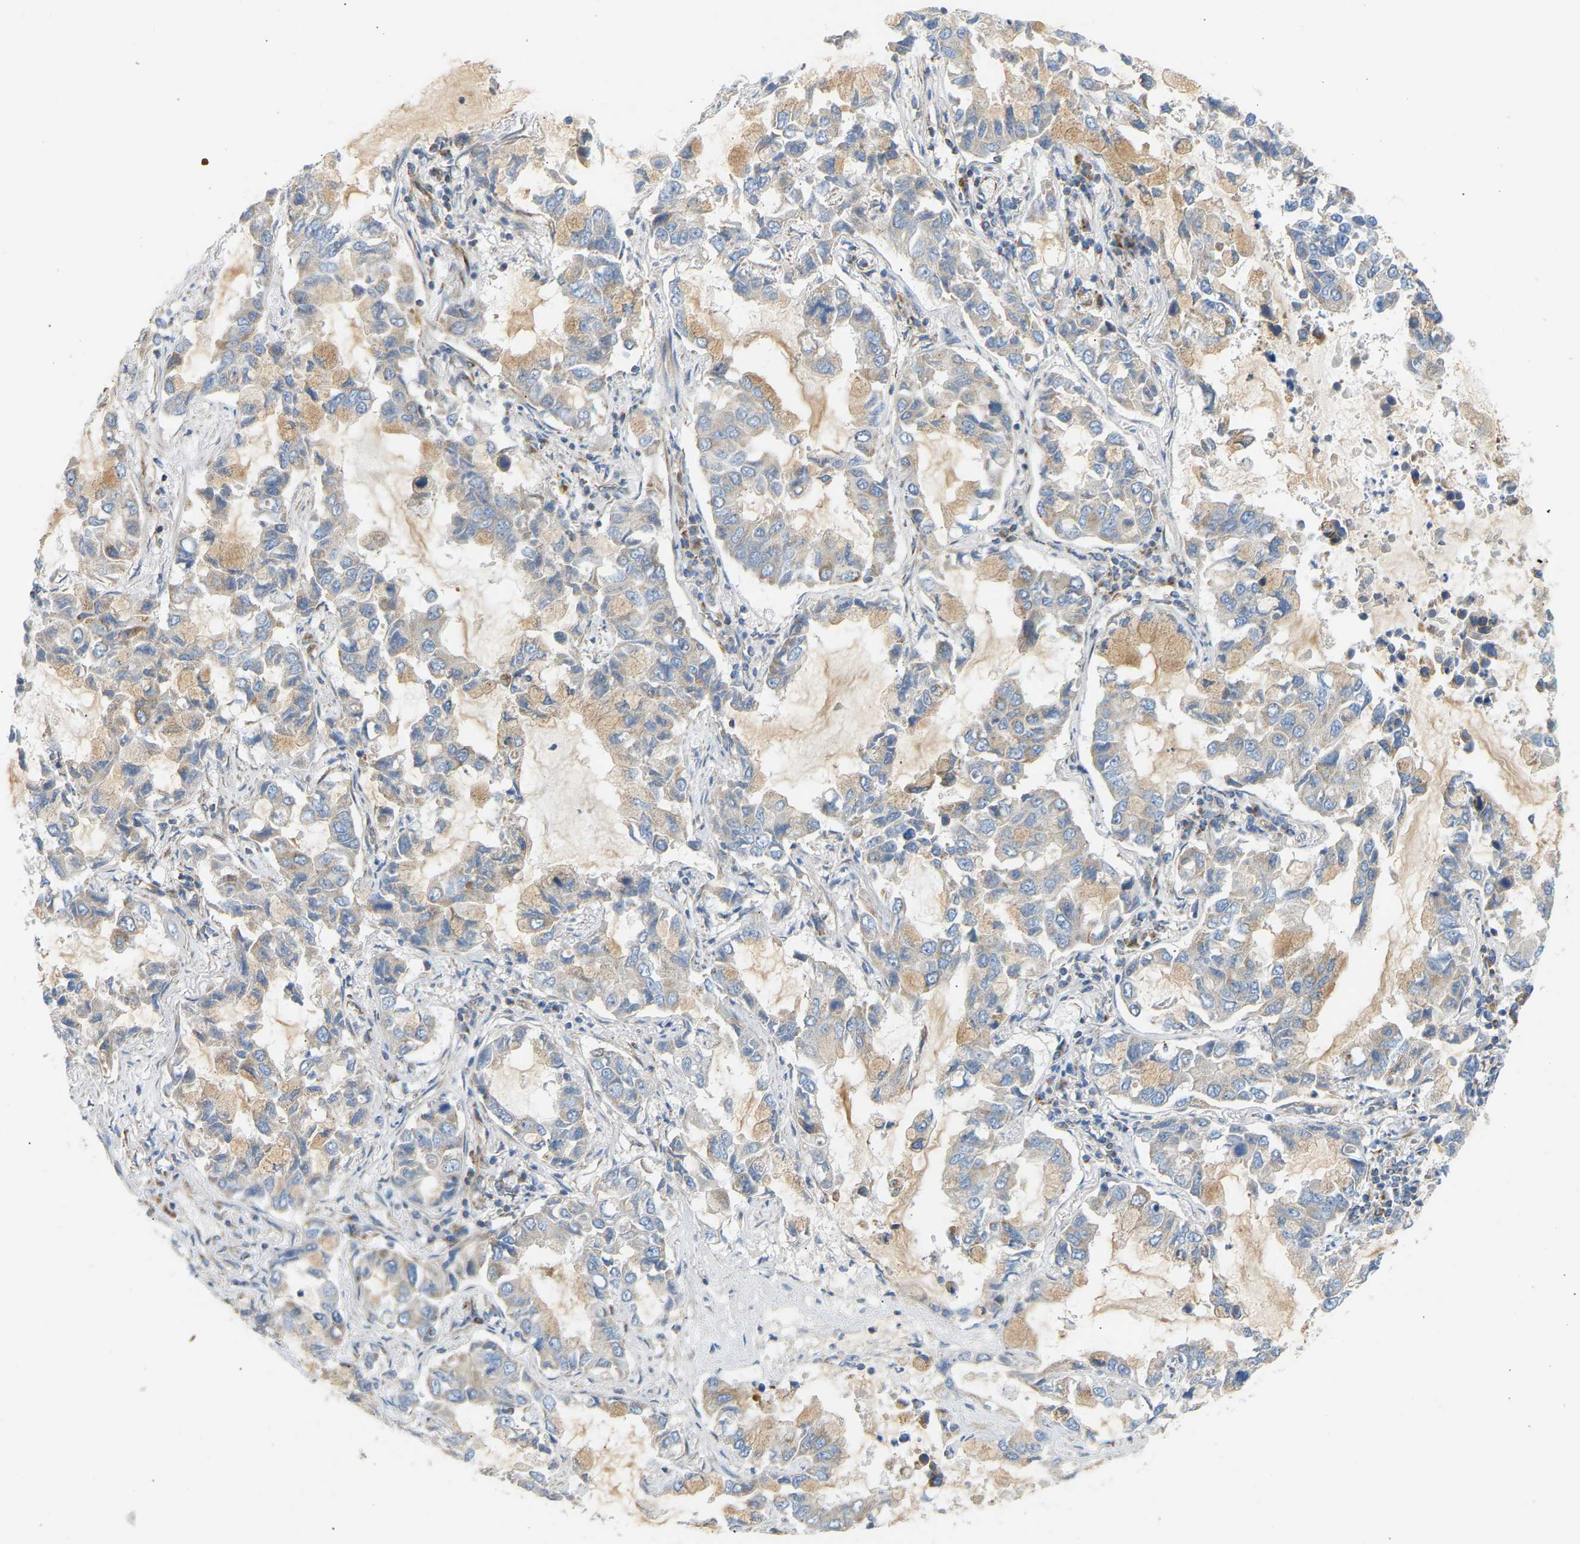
{"staining": {"intensity": "weak", "quantity": "25%-75%", "location": "cytoplasmic/membranous"}, "tissue": "lung cancer", "cell_type": "Tumor cells", "image_type": "cancer", "snomed": [{"axis": "morphology", "description": "Adenocarcinoma, NOS"}, {"axis": "topography", "description": "Lung"}], "caption": "Protein staining of adenocarcinoma (lung) tissue displays weak cytoplasmic/membranous expression in approximately 25%-75% of tumor cells. The protein is stained brown, and the nuclei are stained in blue (DAB (3,3'-diaminobenzidine) IHC with brightfield microscopy, high magnification).", "gene": "YIPF2", "patient": {"sex": "male", "age": 64}}